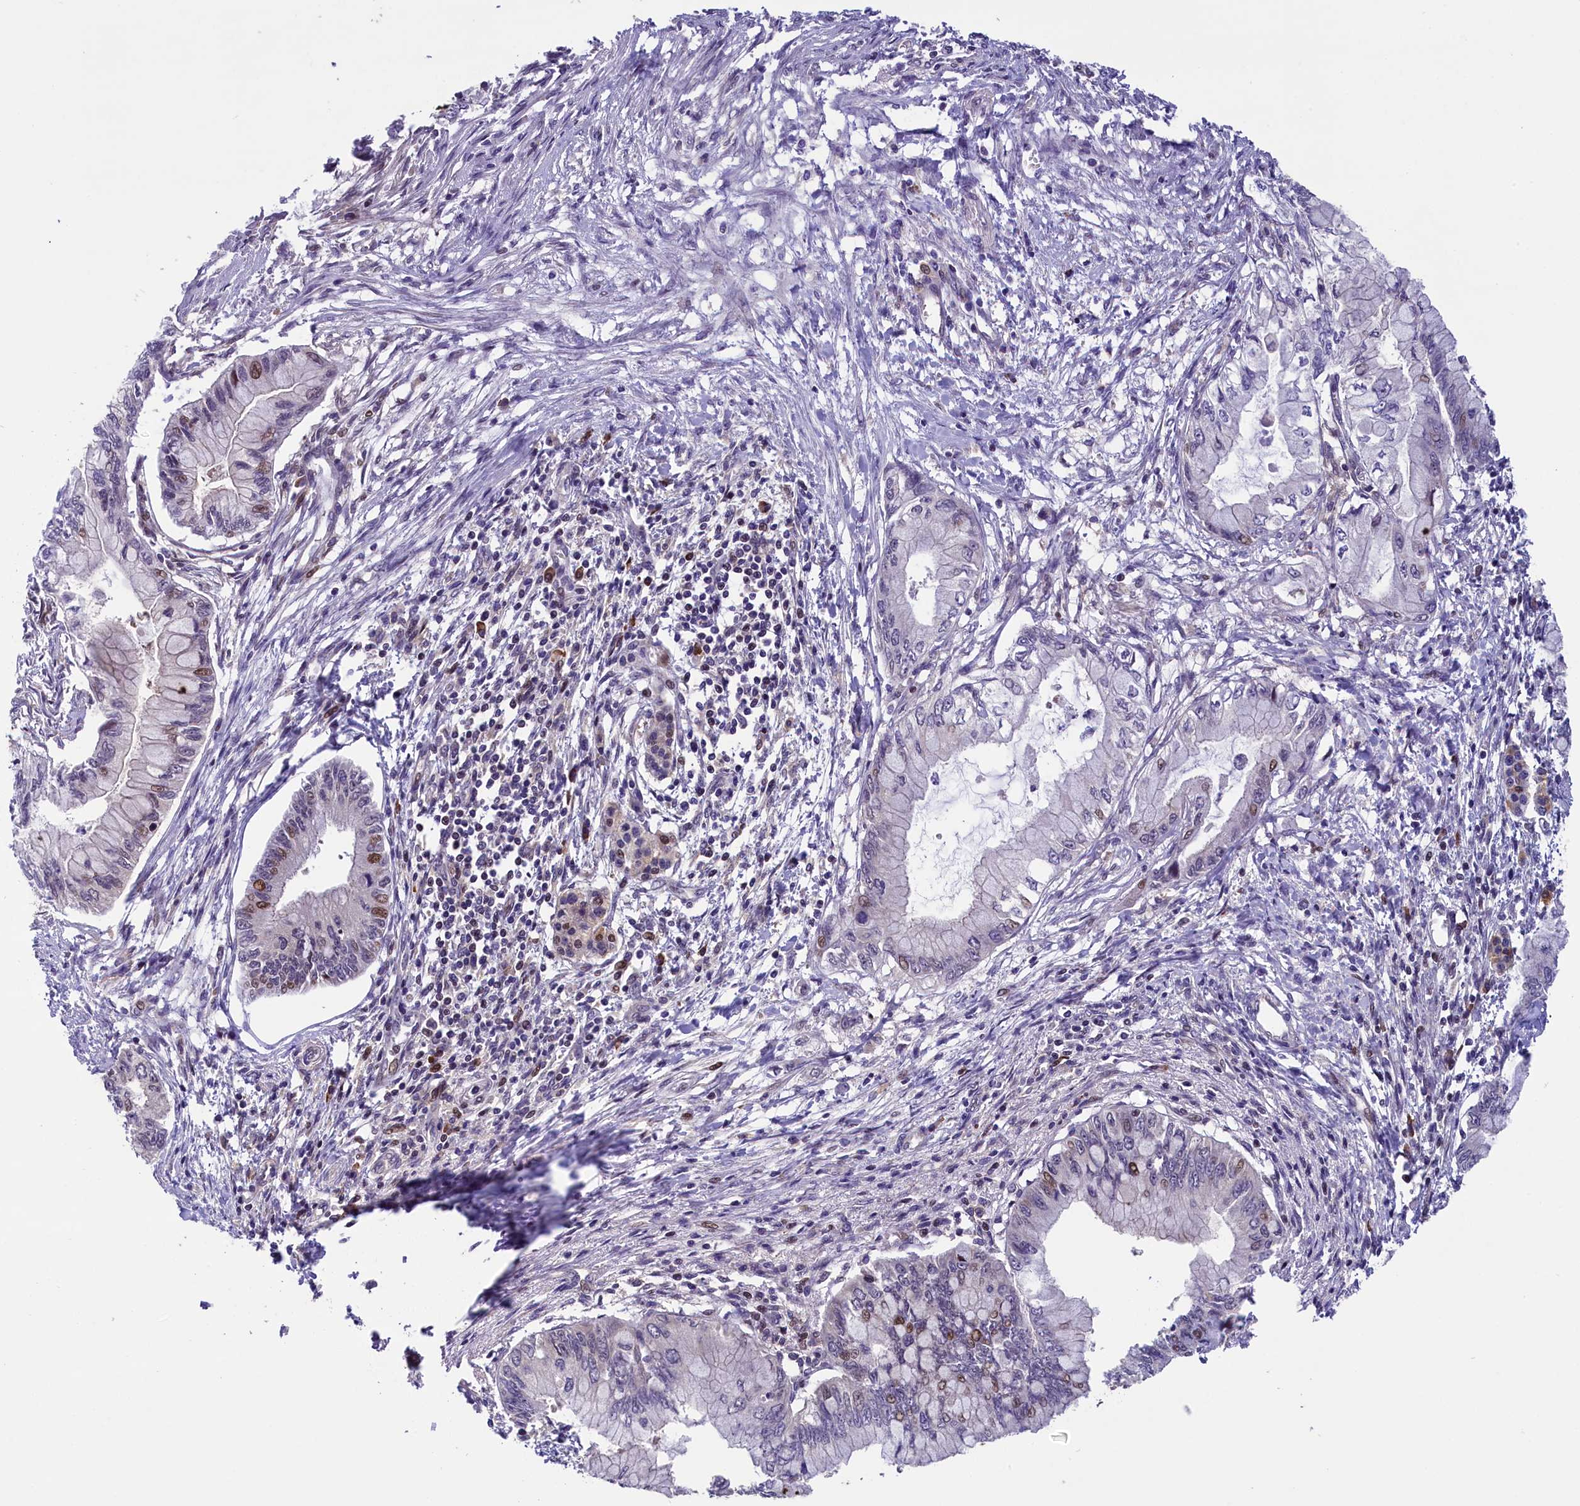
{"staining": {"intensity": "moderate", "quantity": "<25%", "location": "nuclear"}, "tissue": "pancreatic cancer", "cell_type": "Tumor cells", "image_type": "cancer", "snomed": [{"axis": "morphology", "description": "Adenocarcinoma, NOS"}, {"axis": "topography", "description": "Pancreas"}], "caption": "Protein staining by IHC reveals moderate nuclear expression in approximately <25% of tumor cells in pancreatic cancer. (Brightfield microscopy of DAB IHC at high magnification).", "gene": "RIC8A", "patient": {"sex": "male", "age": 48}}